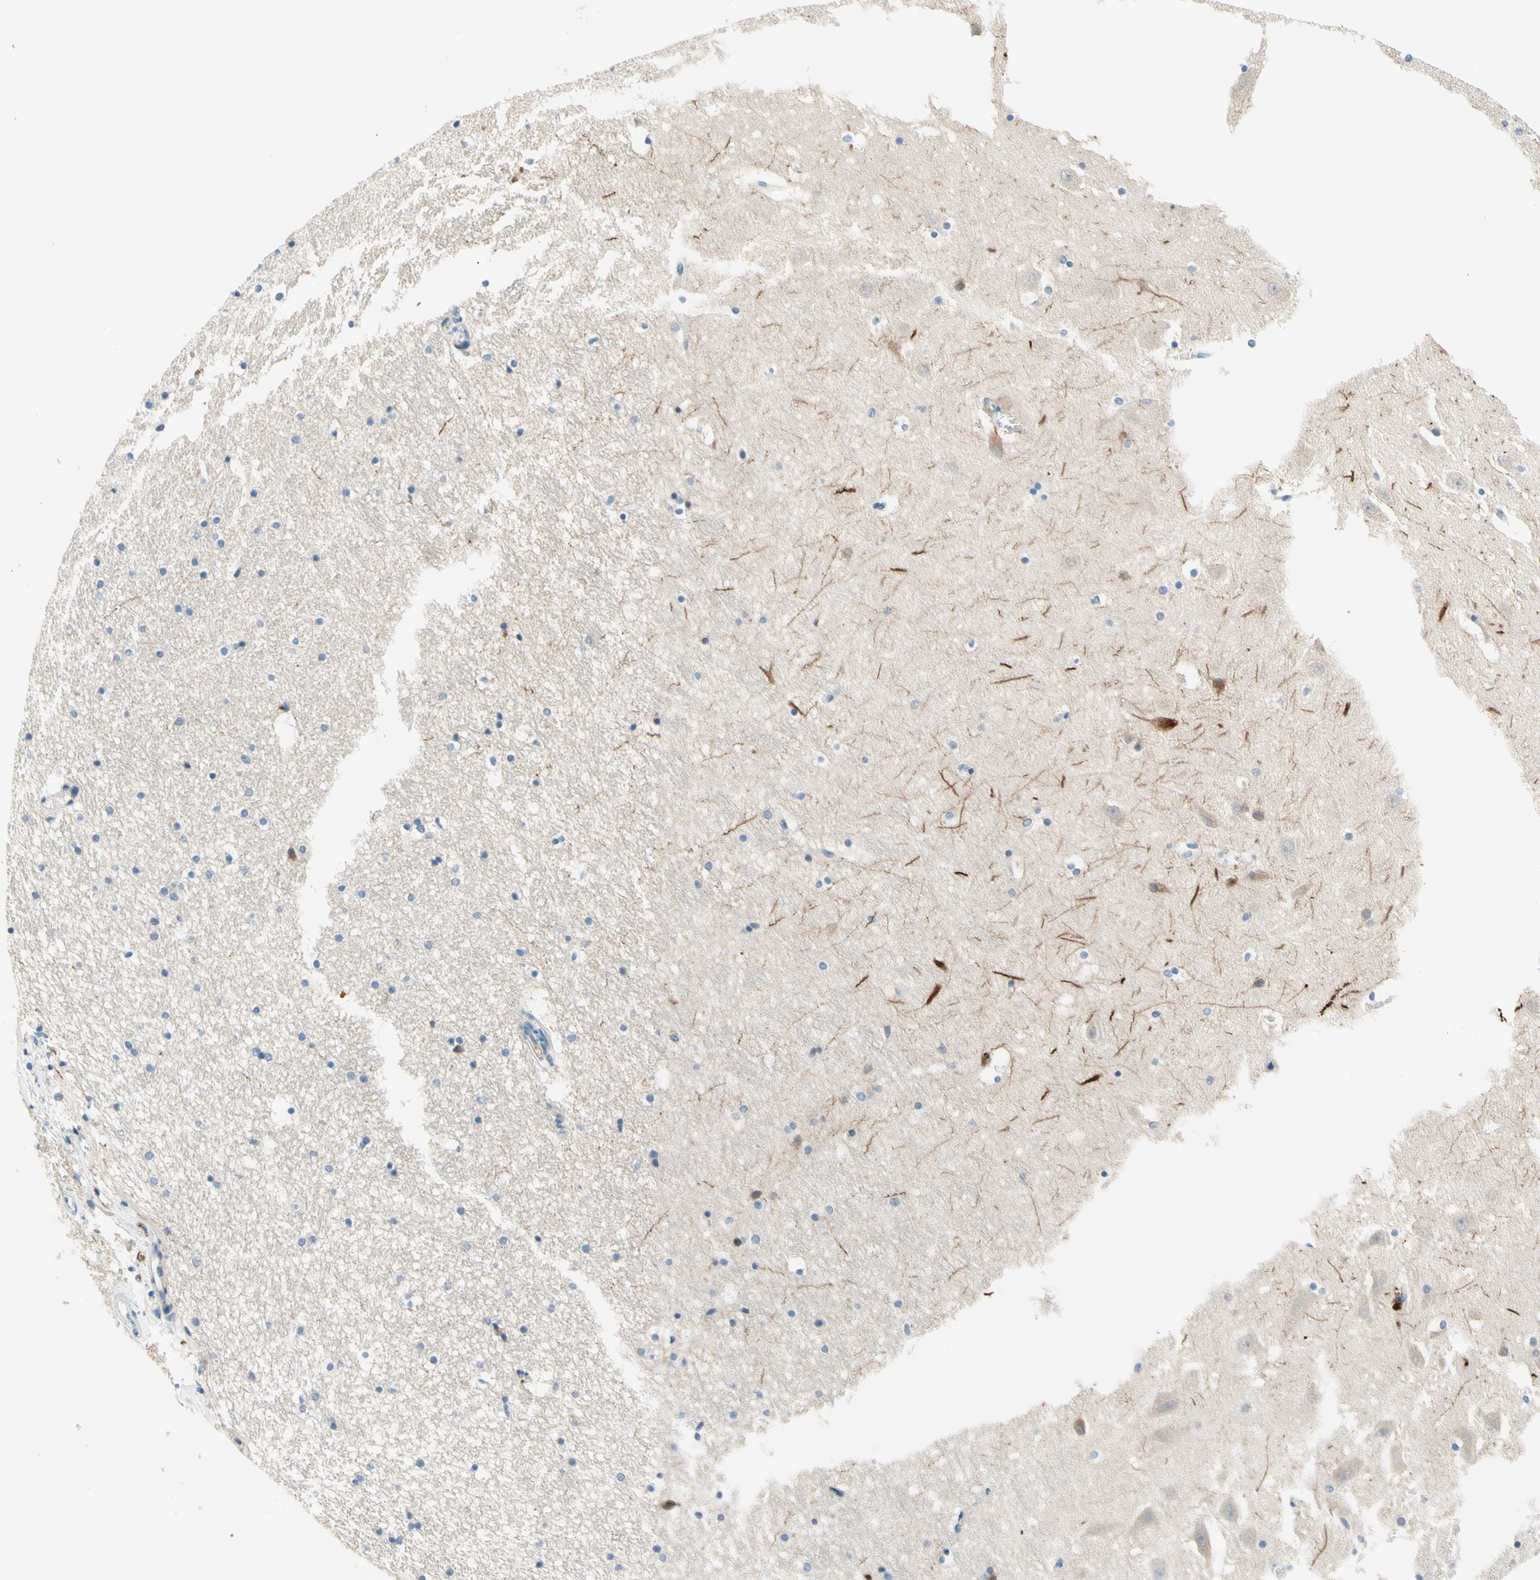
{"staining": {"intensity": "weak", "quantity": "<25%", "location": "cytoplasmic/membranous"}, "tissue": "hippocampus", "cell_type": "Glial cells", "image_type": "normal", "snomed": [{"axis": "morphology", "description": "Normal tissue, NOS"}, {"axis": "topography", "description": "Hippocampus"}], "caption": "Immunohistochemical staining of benign human hippocampus shows no significant staining in glial cells.", "gene": "SIGLEC9", "patient": {"sex": "male", "age": 45}}